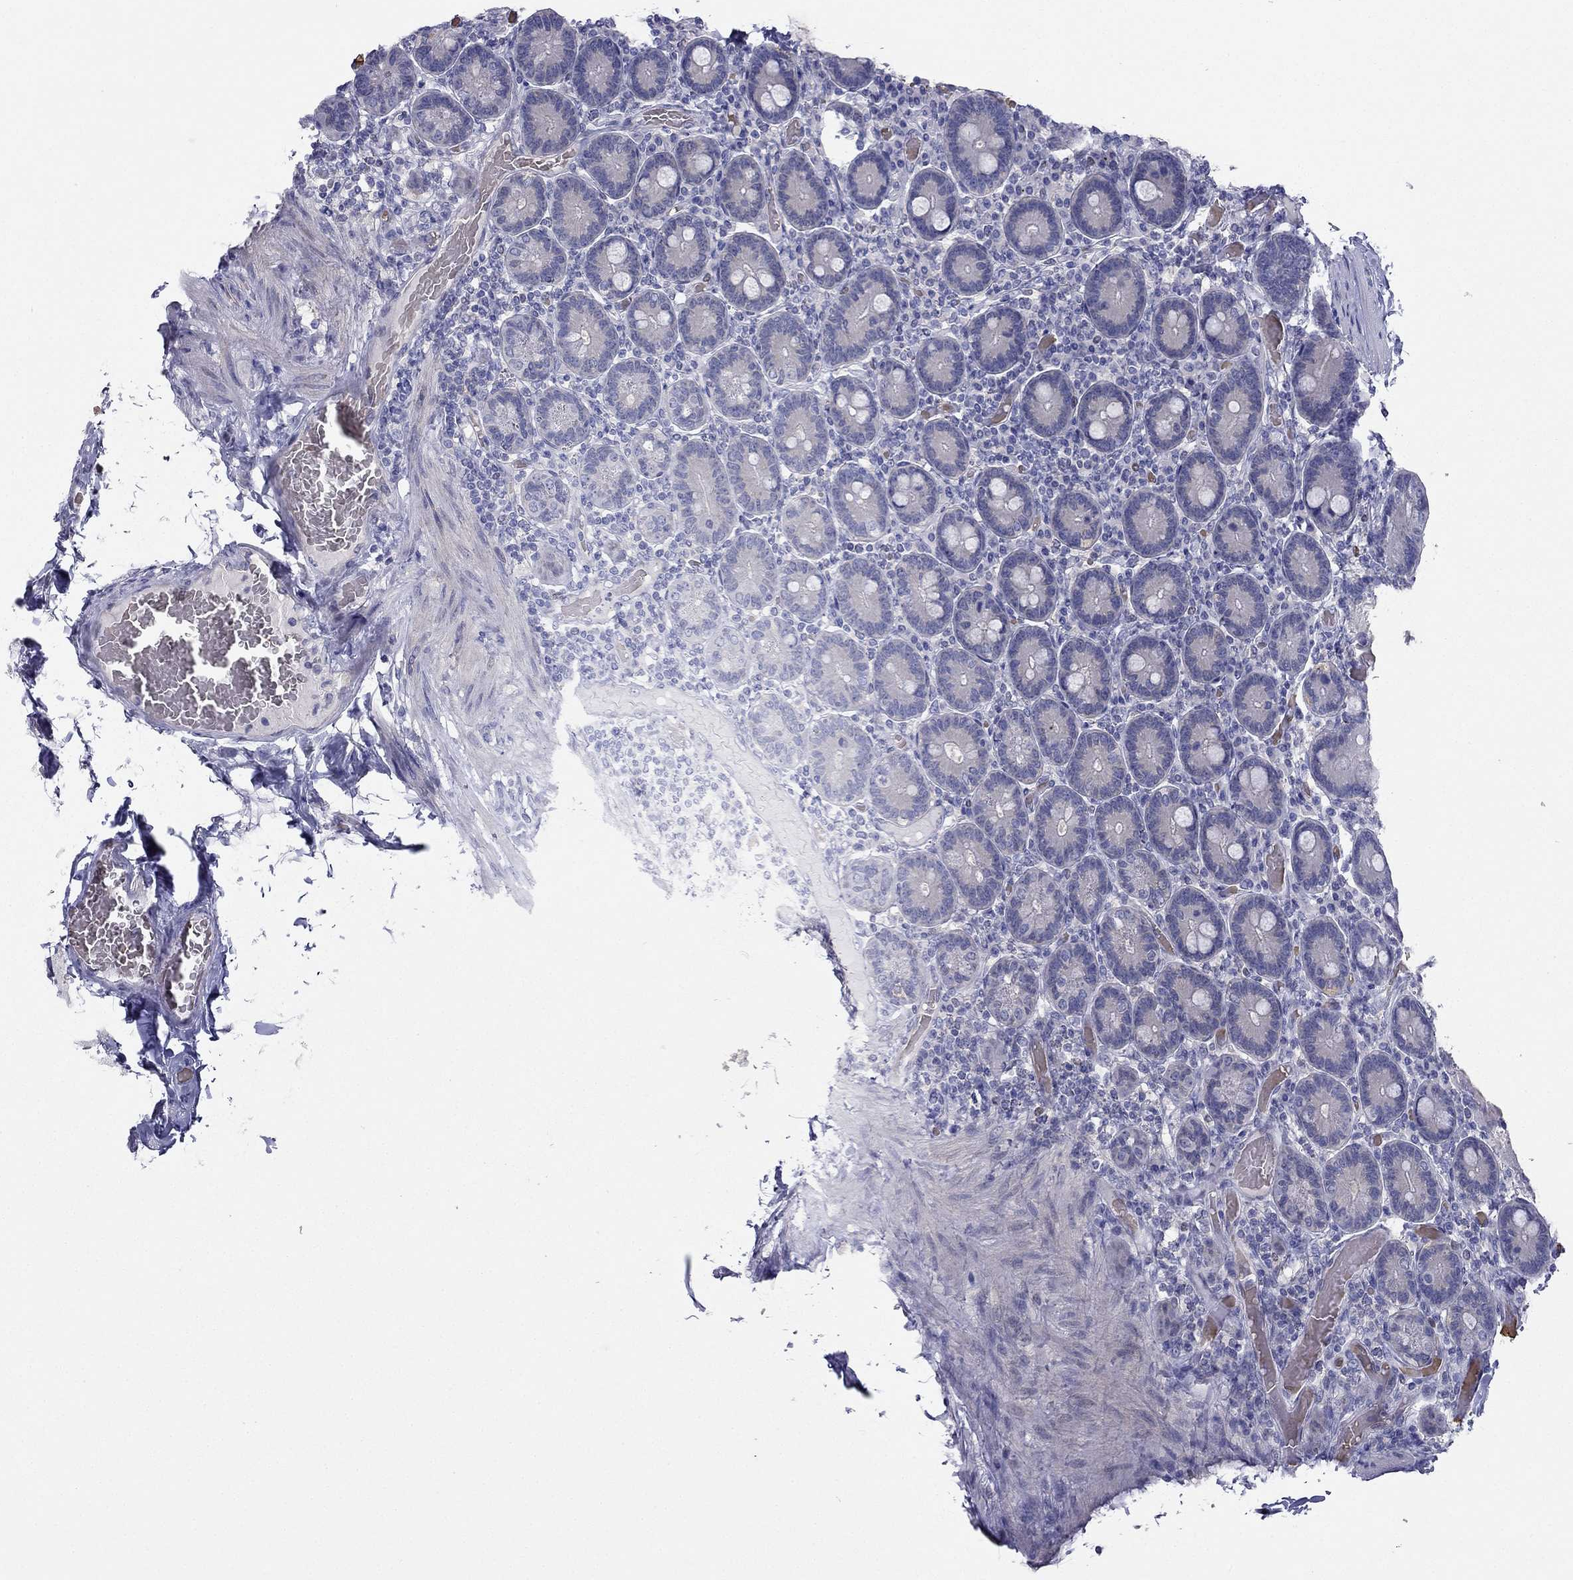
{"staining": {"intensity": "negative", "quantity": "none", "location": "none"}, "tissue": "duodenum", "cell_type": "Glandular cells", "image_type": "normal", "snomed": [{"axis": "morphology", "description": "Normal tissue, NOS"}, {"axis": "topography", "description": "Duodenum"}], "caption": "Immunohistochemical staining of unremarkable duodenum reveals no significant expression in glandular cells.", "gene": "RSPH14", "patient": {"sex": "female", "age": 62}}